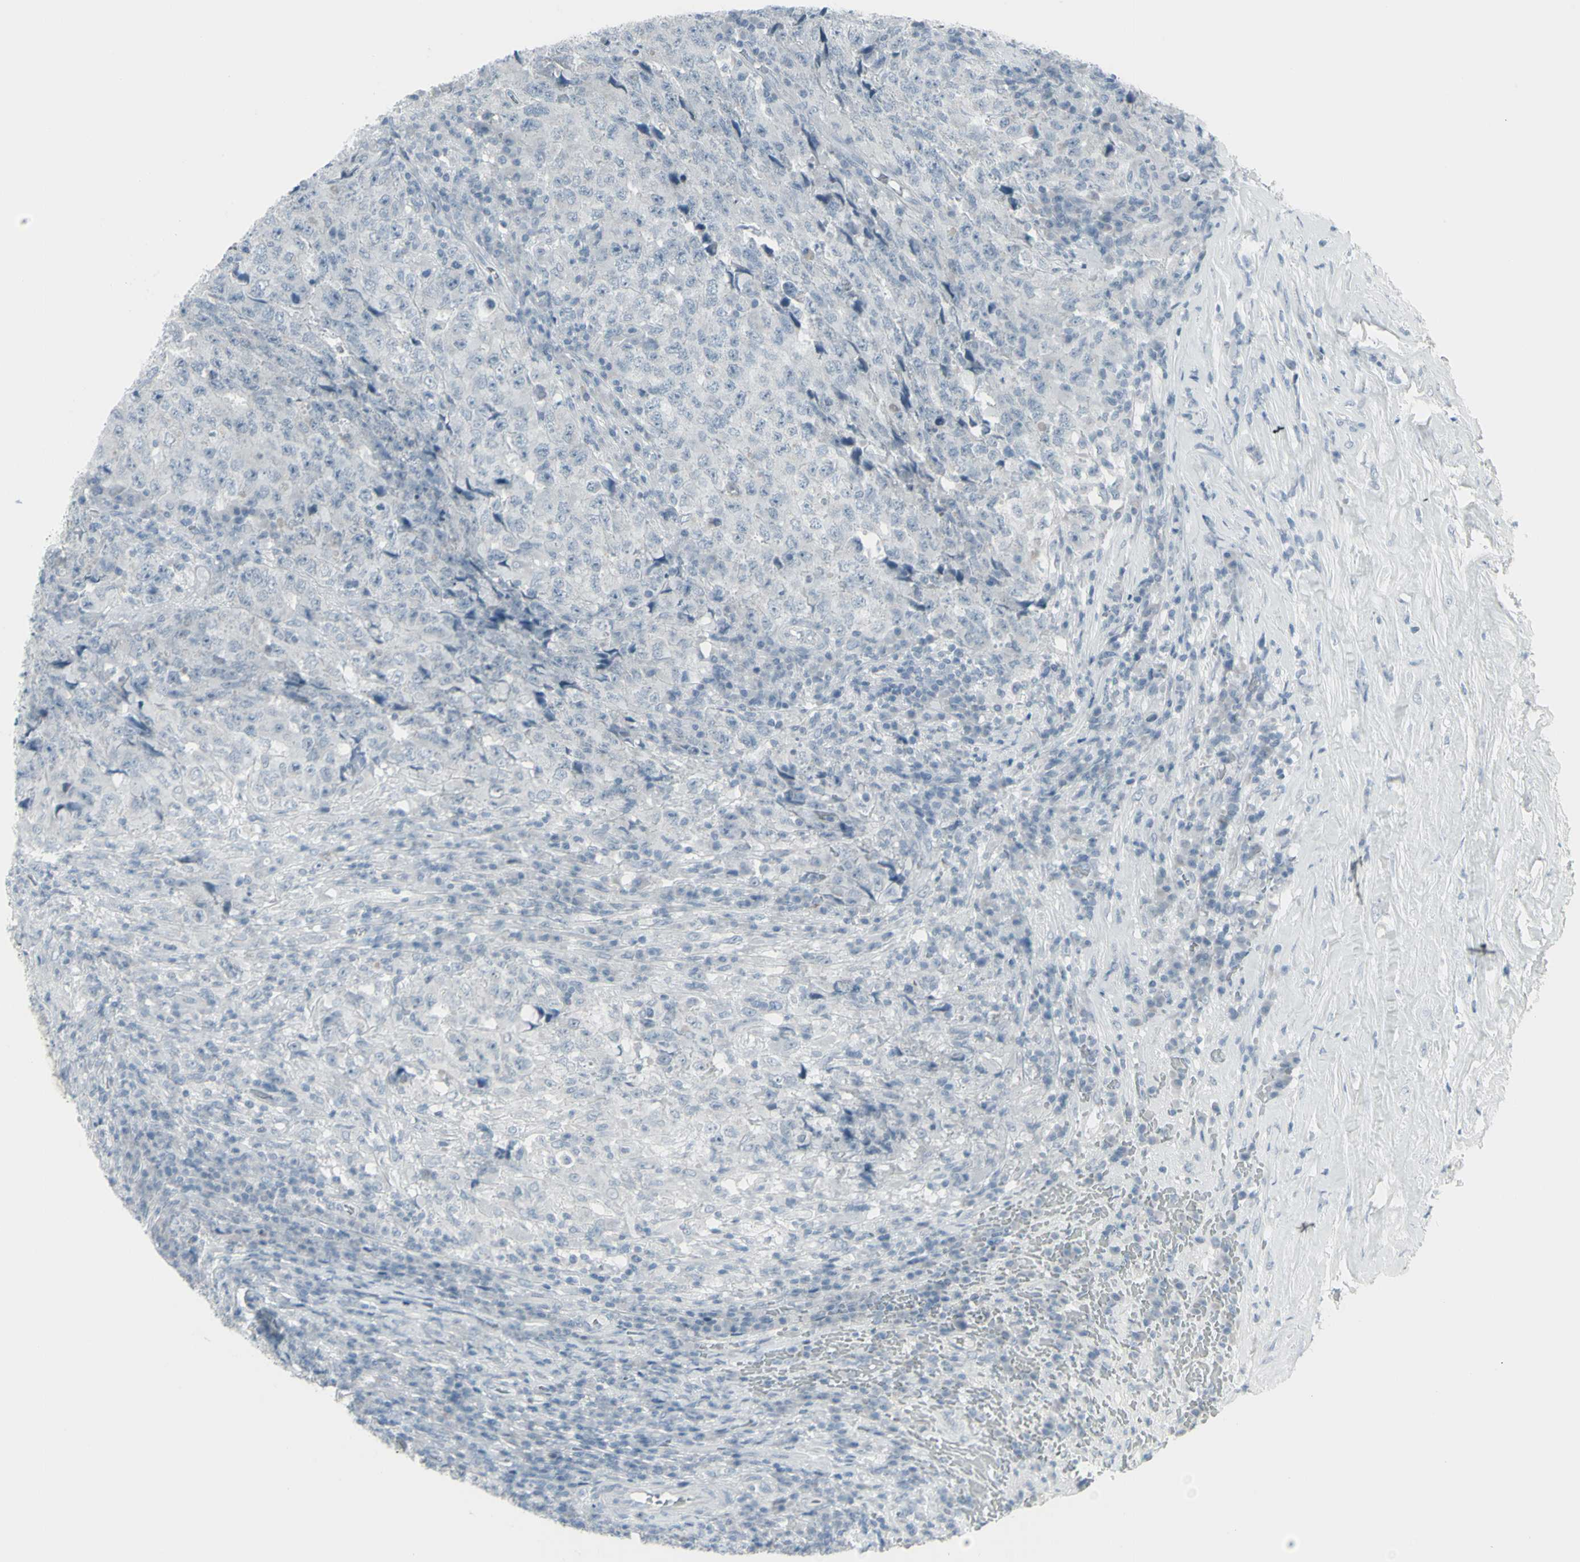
{"staining": {"intensity": "negative", "quantity": "none", "location": "none"}, "tissue": "testis cancer", "cell_type": "Tumor cells", "image_type": "cancer", "snomed": [{"axis": "morphology", "description": "Necrosis, NOS"}, {"axis": "morphology", "description": "Carcinoma, Embryonal, NOS"}, {"axis": "topography", "description": "Testis"}], "caption": "A high-resolution micrograph shows immunohistochemistry staining of testis embryonal carcinoma, which shows no significant positivity in tumor cells. Brightfield microscopy of immunohistochemistry (IHC) stained with DAB (3,3'-diaminobenzidine) (brown) and hematoxylin (blue), captured at high magnification.", "gene": "RAB3A", "patient": {"sex": "male", "age": 19}}